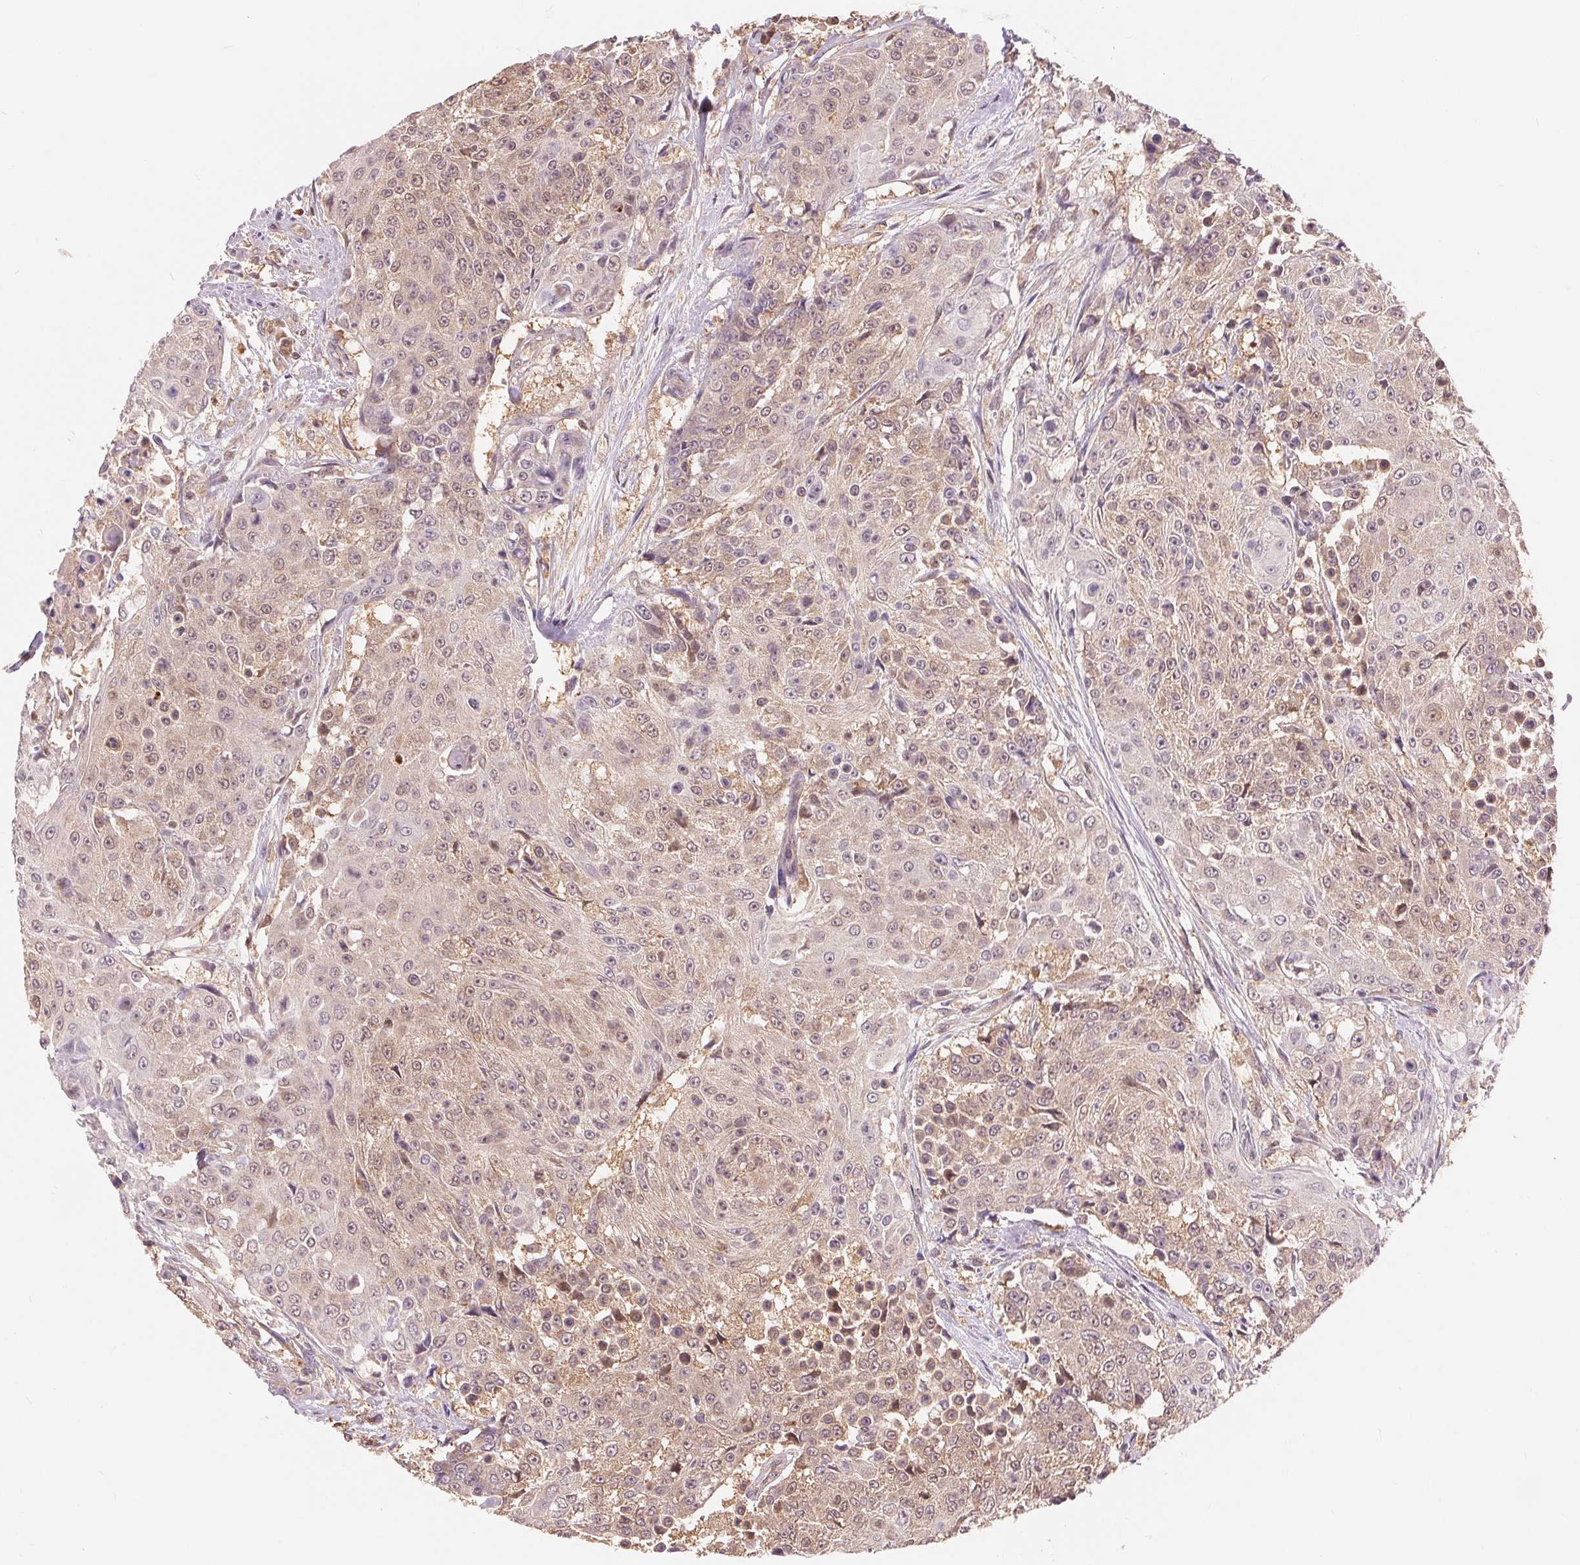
{"staining": {"intensity": "weak", "quantity": "25%-75%", "location": "cytoplasmic/membranous,nuclear"}, "tissue": "urothelial cancer", "cell_type": "Tumor cells", "image_type": "cancer", "snomed": [{"axis": "morphology", "description": "Urothelial carcinoma, High grade"}, {"axis": "topography", "description": "Urinary bladder"}], "caption": "Immunohistochemical staining of human urothelial cancer shows weak cytoplasmic/membranous and nuclear protein expression in approximately 25%-75% of tumor cells.", "gene": "TMEM273", "patient": {"sex": "female", "age": 63}}